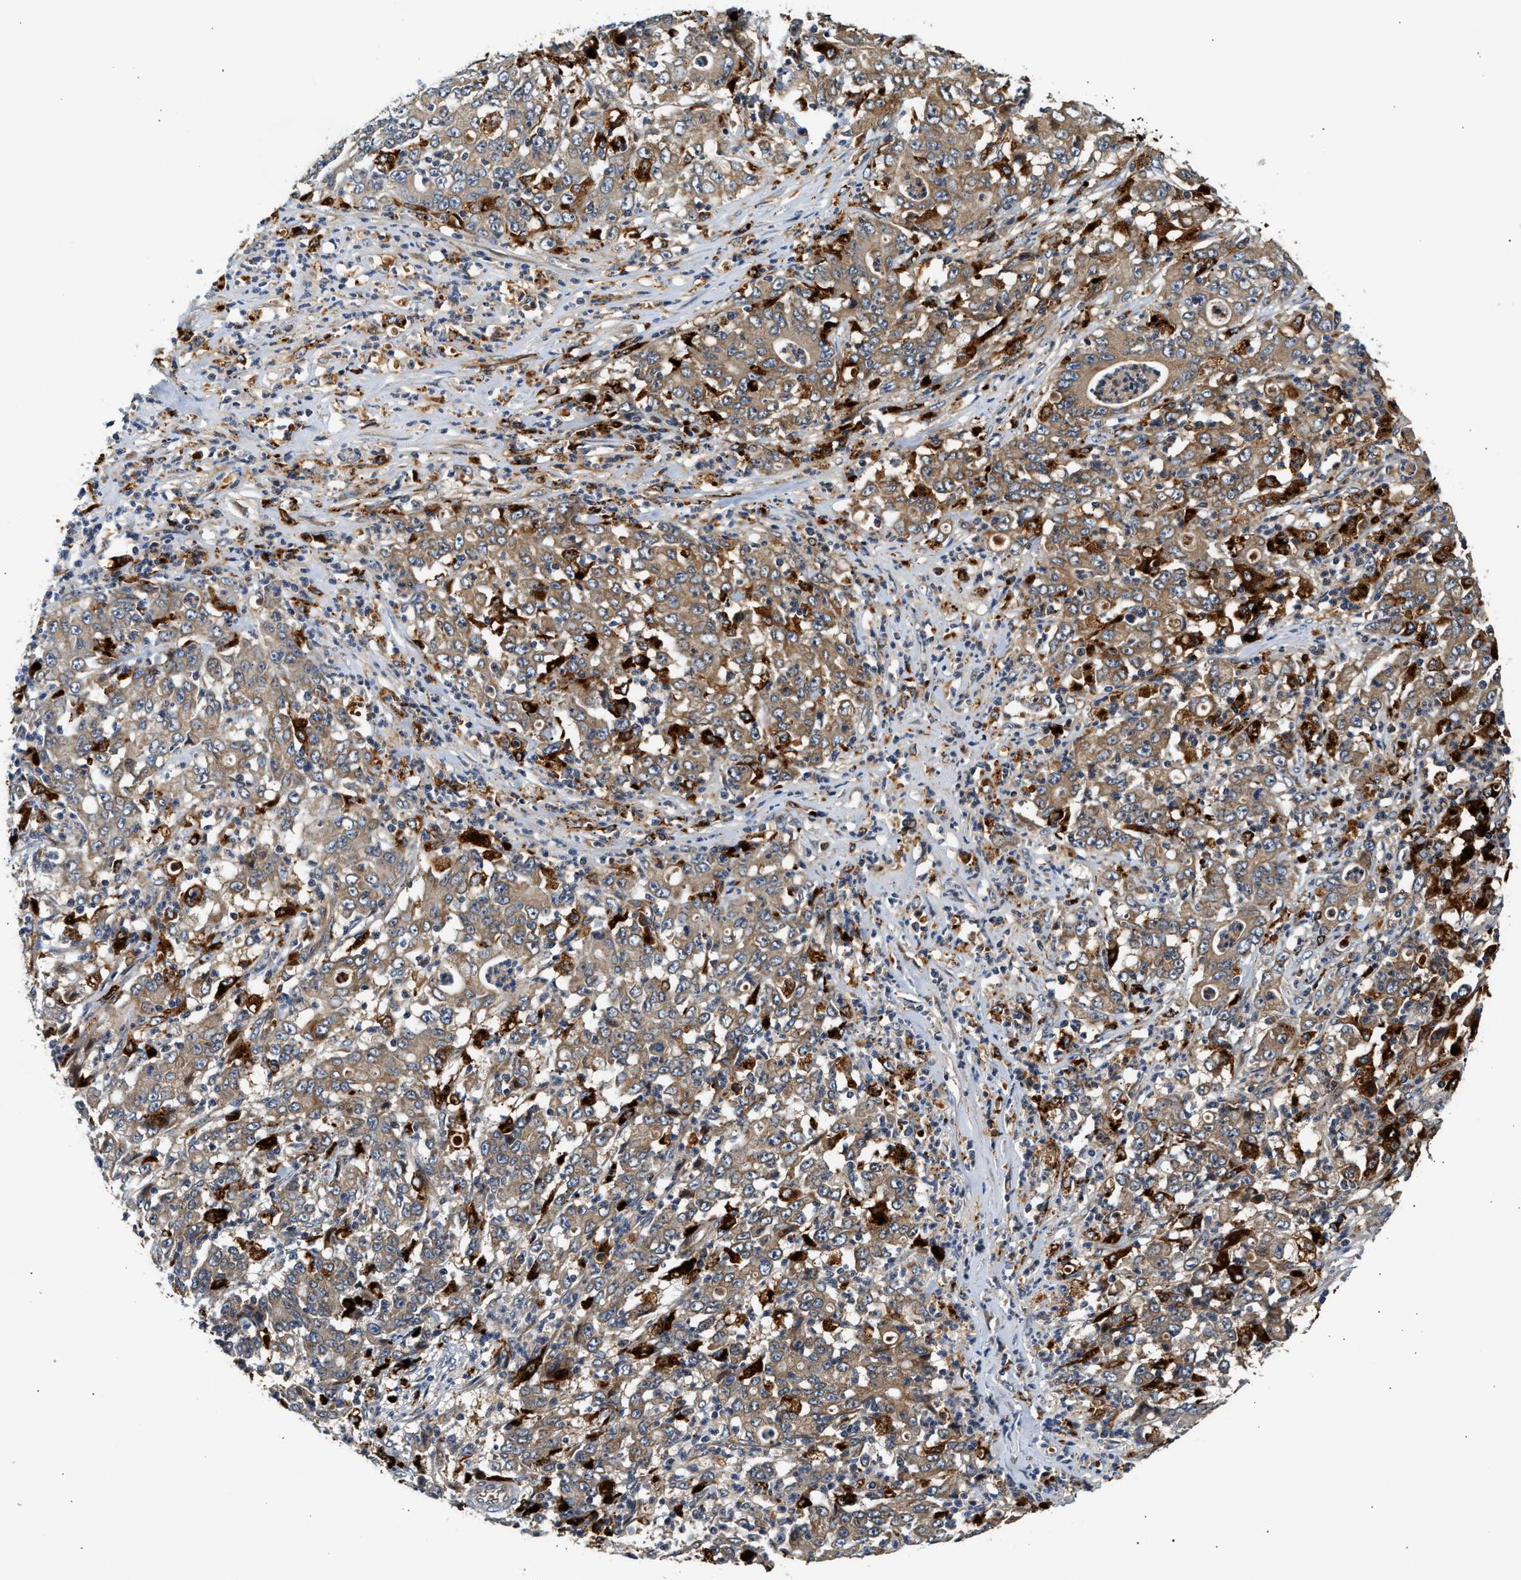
{"staining": {"intensity": "moderate", "quantity": ">75%", "location": "cytoplasmic/membranous"}, "tissue": "stomach cancer", "cell_type": "Tumor cells", "image_type": "cancer", "snomed": [{"axis": "morphology", "description": "Adenocarcinoma, NOS"}, {"axis": "topography", "description": "Stomach, lower"}], "caption": "High-power microscopy captured an immunohistochemistry photomicrograph of adenocarcinoma (stomach), revealing moderate cytoplasmic/membranous positivity in about >75% of tumor cells.", "gene": "PLD3", "patient": {"sex": "female", "age": 71}}